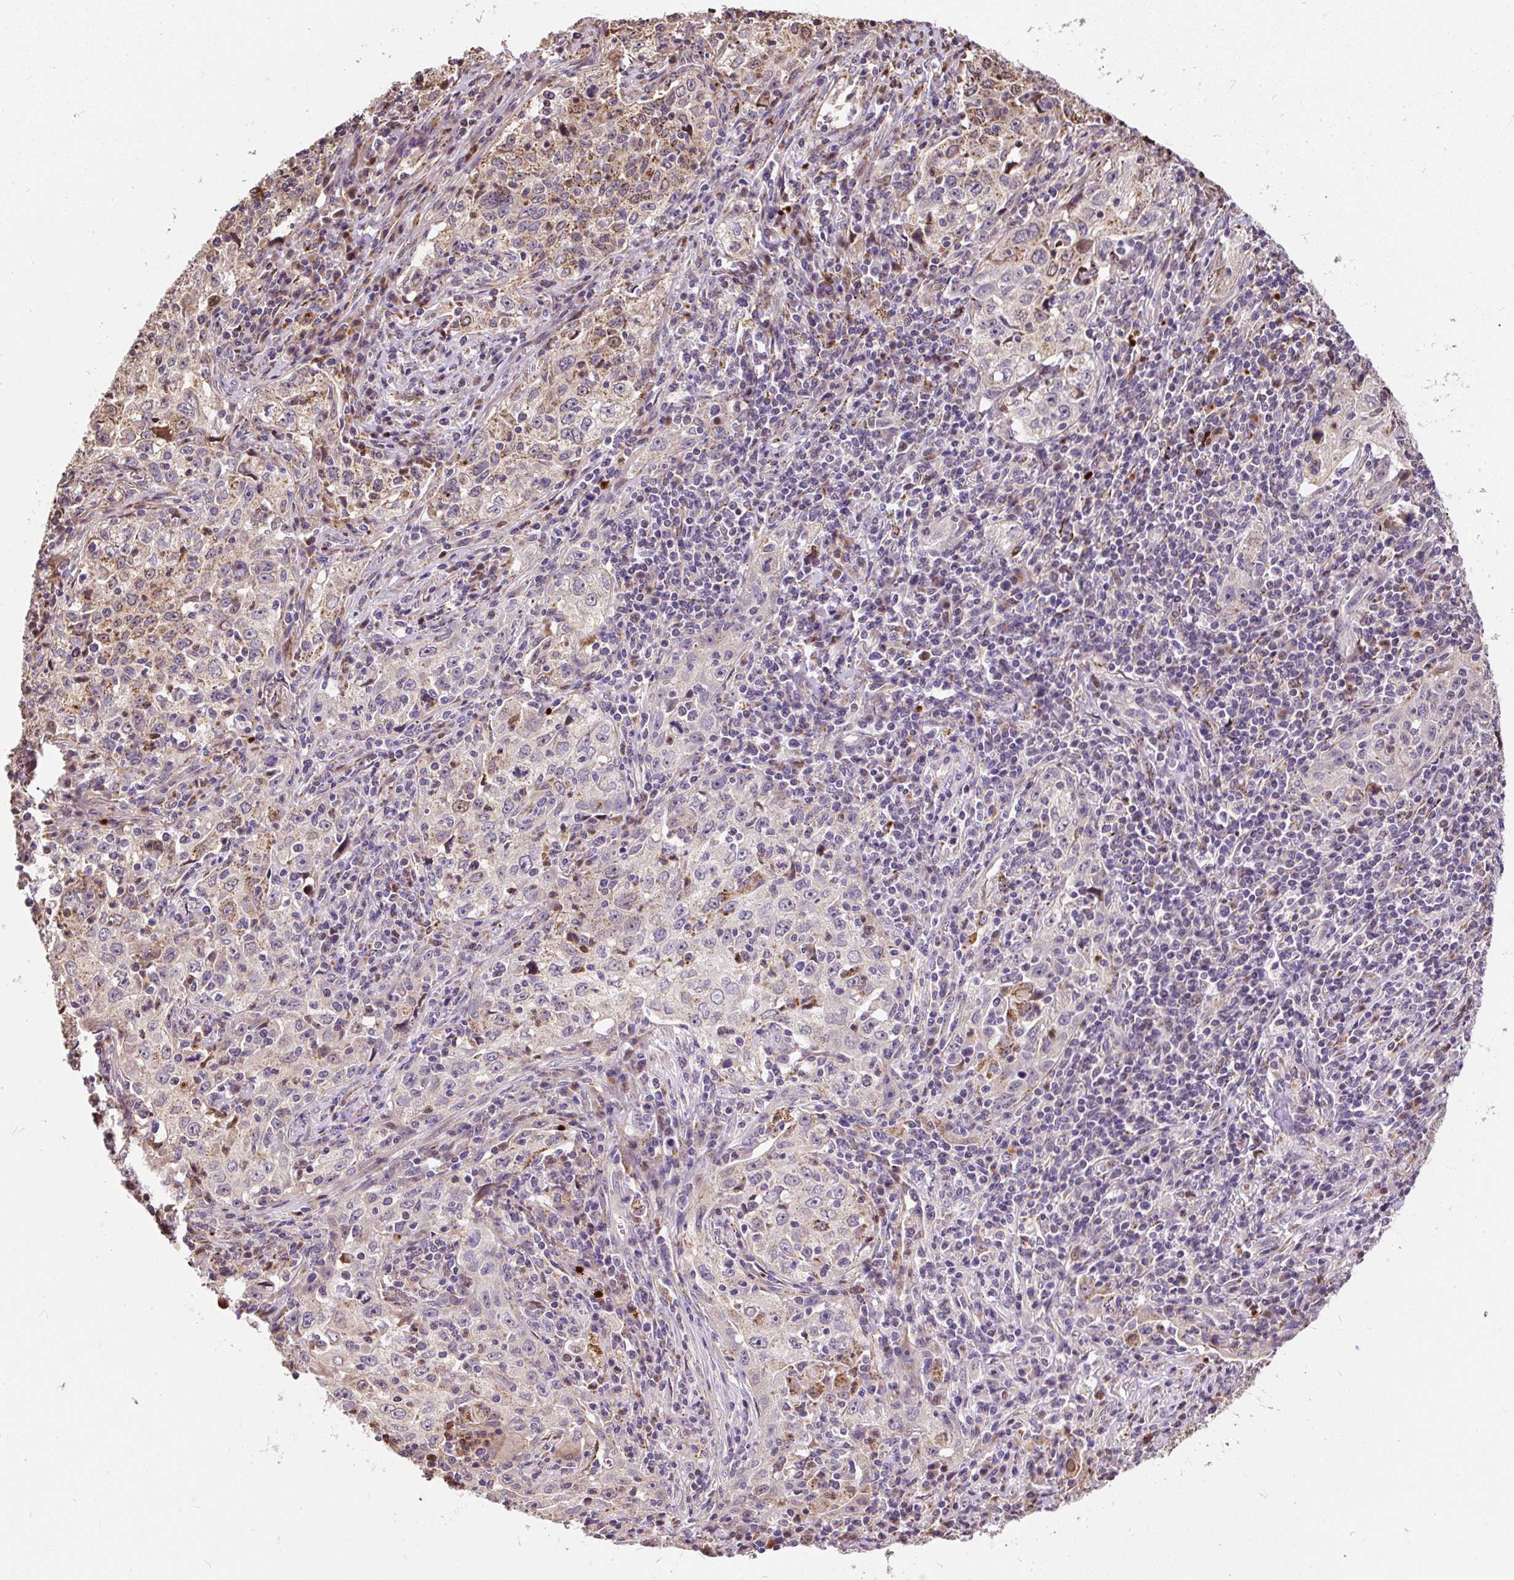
{"staining": {"intensity": "moderate", "quantity": "25%-75%", "location": "cytoplasmic/membranous"}, "tissue": "lung cancer", "cell_type": "Tumor cells", "image_type": "cancer", "snomed": [{"axis": "morphology", "description": "Squamous cell carcinoma, NOS"}, {"axis": "topography", "description": "Lung"}], "caption": "Immunohistochemical staining of lung cancer (squamous cell carcinoma) displays medium levels of moderate cytoplasmic/membranous positivity in about 25%-75% of tumor cells.", "gene": "PUS7L", "patient": {"sex": "male", "age": 71}}